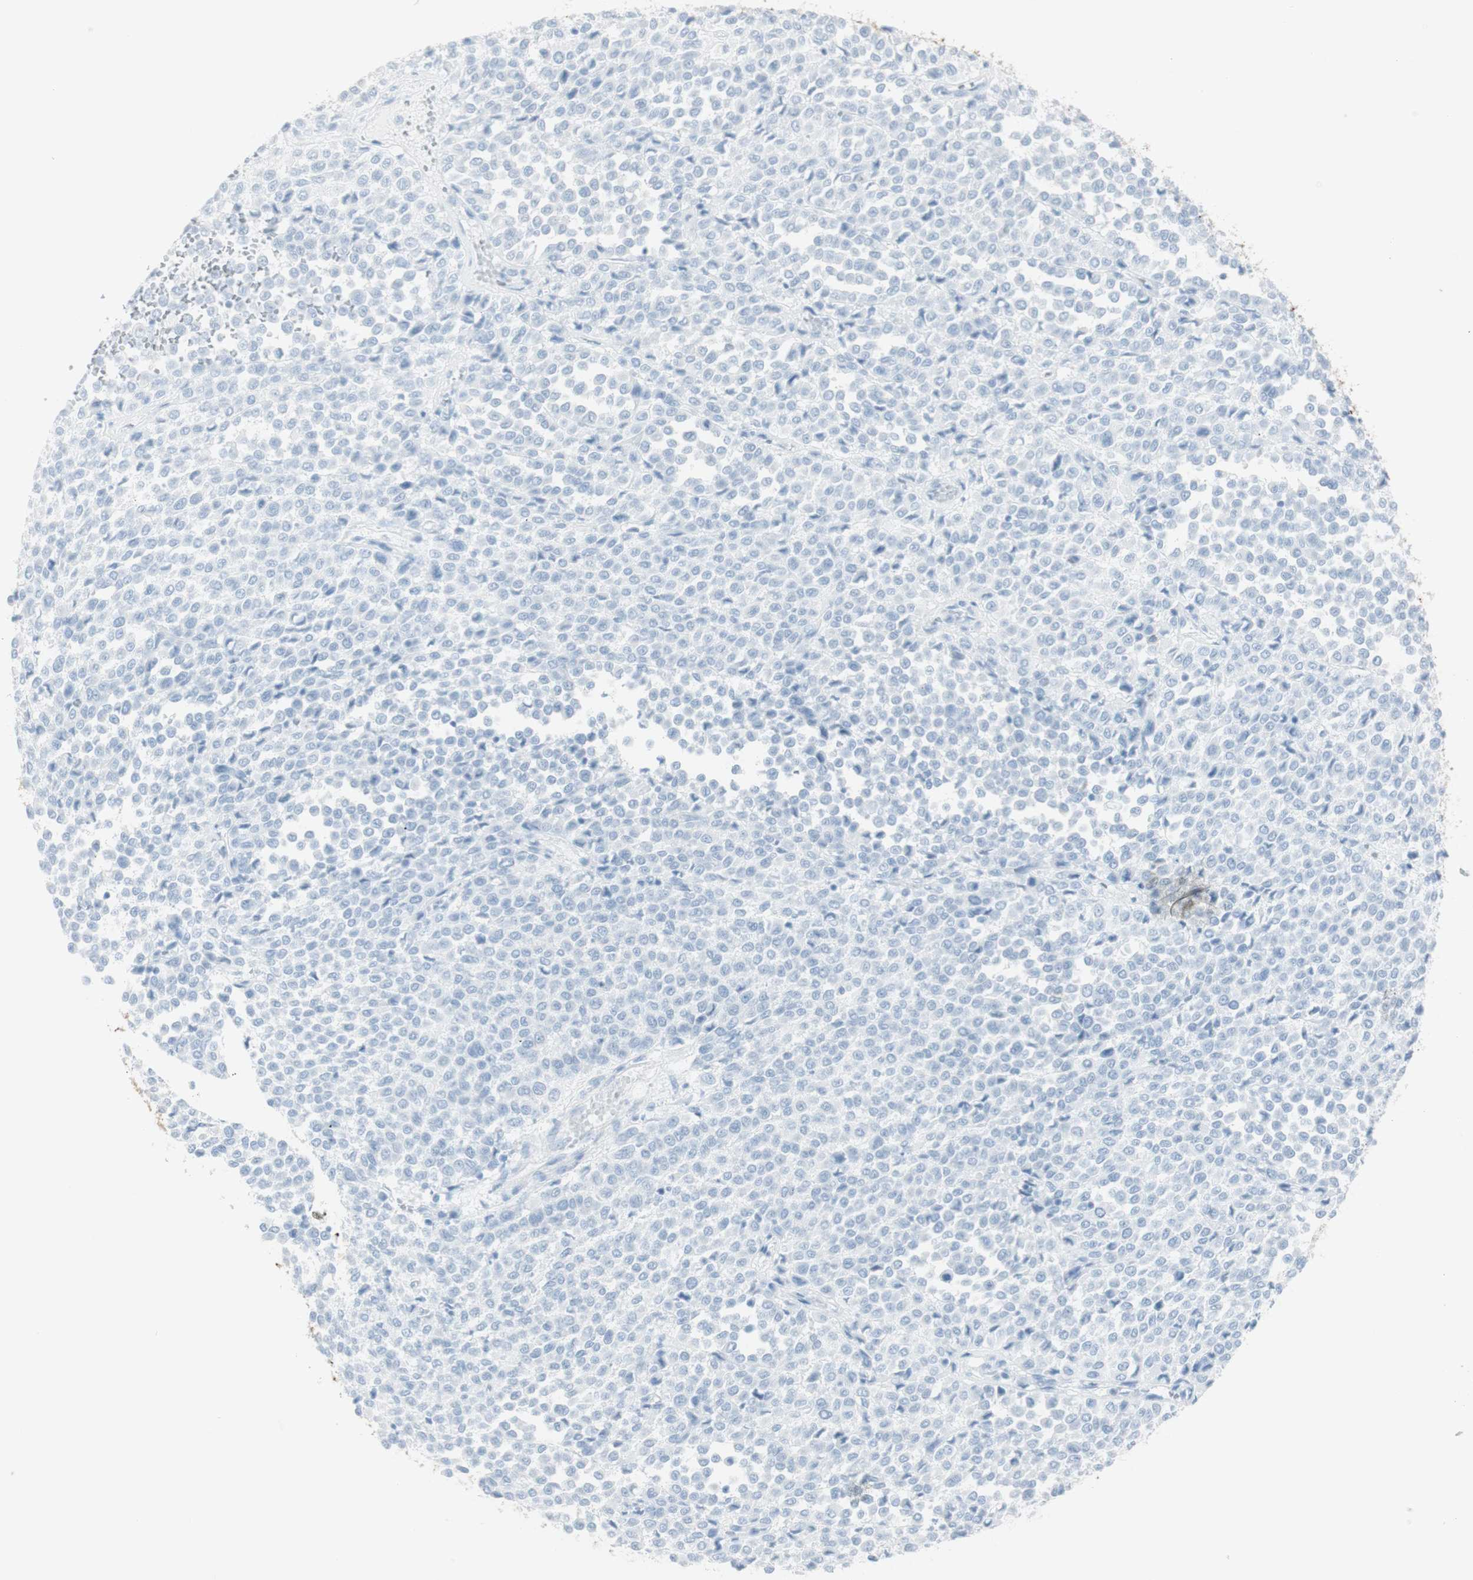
{"staining": {"intensity": "negative", "quantity": "none", "location": "none"}, "tissue": "melanoma", "cell_type": "Tumor cells", "image_type": "cancer", "snomed": [{"axis": "morphology", "description": "Malignant melanoma, Metastatic site"}, {"axis": "topography", "description": "Pancreas"}], "caption": "DAB (3,3'-diaminobenzidine) immunohistochemical staining of human melanoma shows no significant staining in tumor cells.", "gene": "NAPSA", "patient": {"sex": "female", "age": 30}}